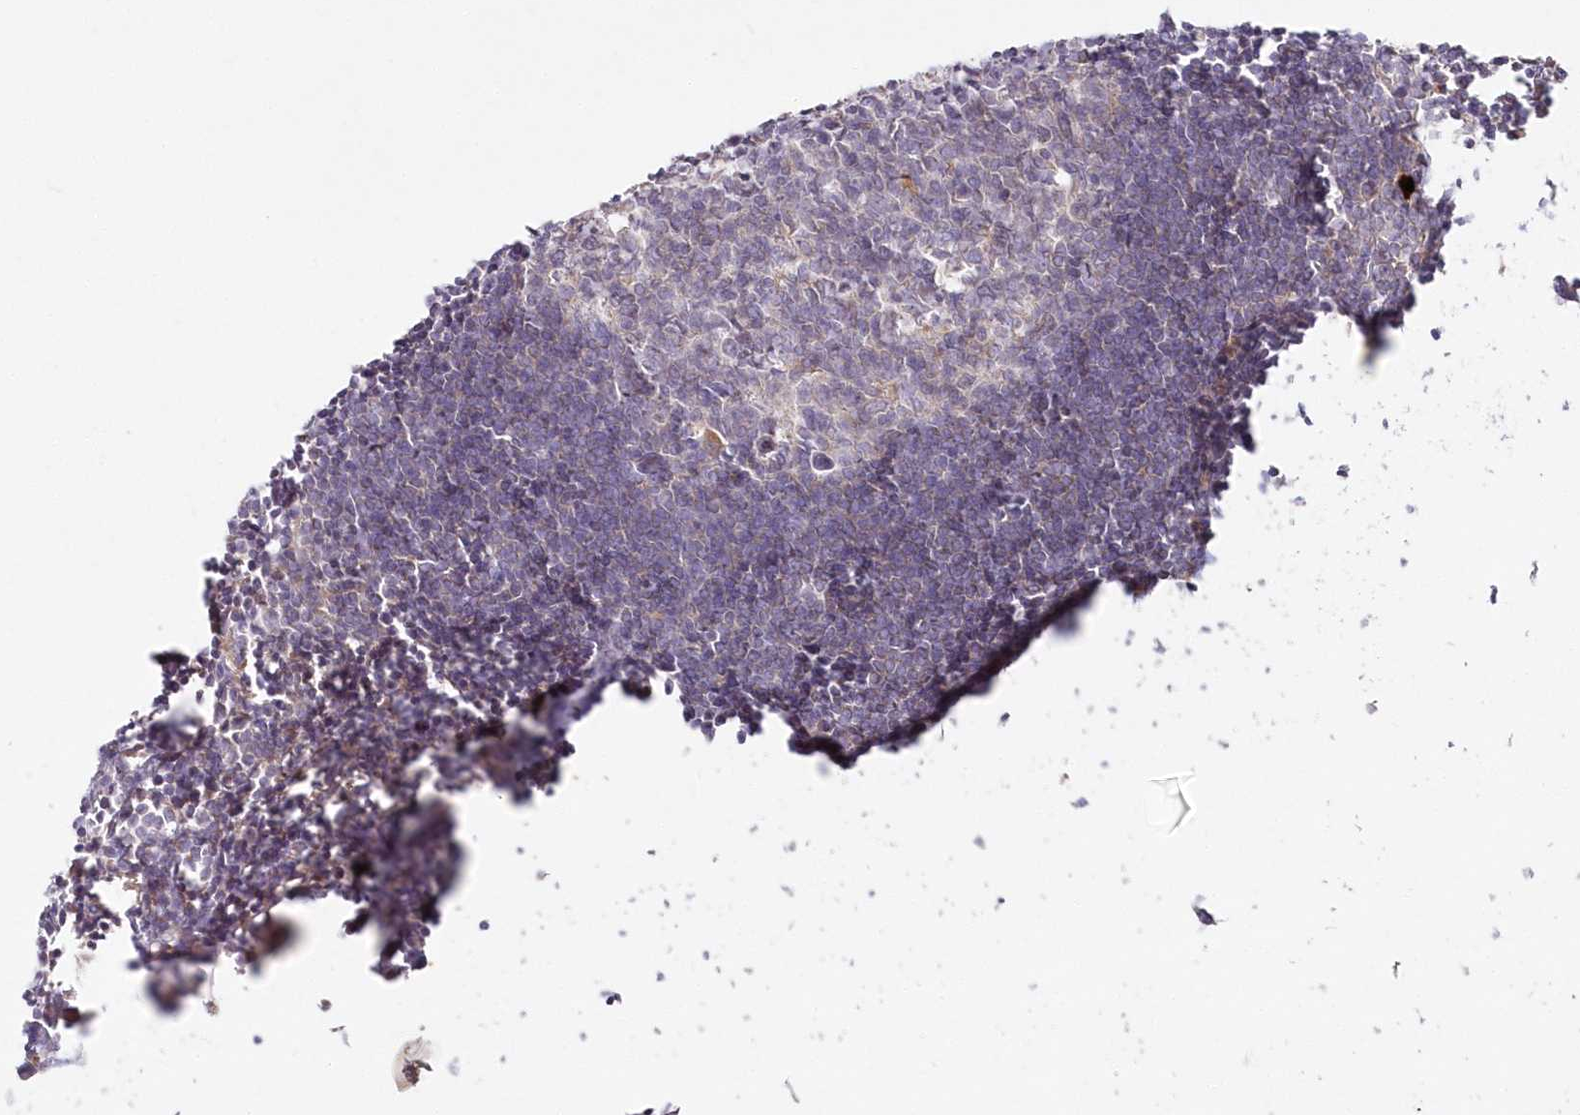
{"staining": {"intensity": "weak", "quantity": "25%-75%", "location": "cytoplasmic/membranous"}, "tissue": "lymph node", "cell_type": "Germinal center cells", "image_type": "normal", "snomed": [{"axis": "morphology", "description": "Normal tissue, NOS"}, {"axis": "morphology", "description": "Malignant melanoma, Metastatic site"}, {"axis": "topography", "description": "Lymph node"}], "caption": "Immunohistochemical staining of unremarkable human lymph node shows 25%-75% levels of weak cytoplasmic/membranous protein staining in approximately 25%-75% of germinal center cells.", "gene": "ARSB", "patient": {"sex": "male", "age": 41}}